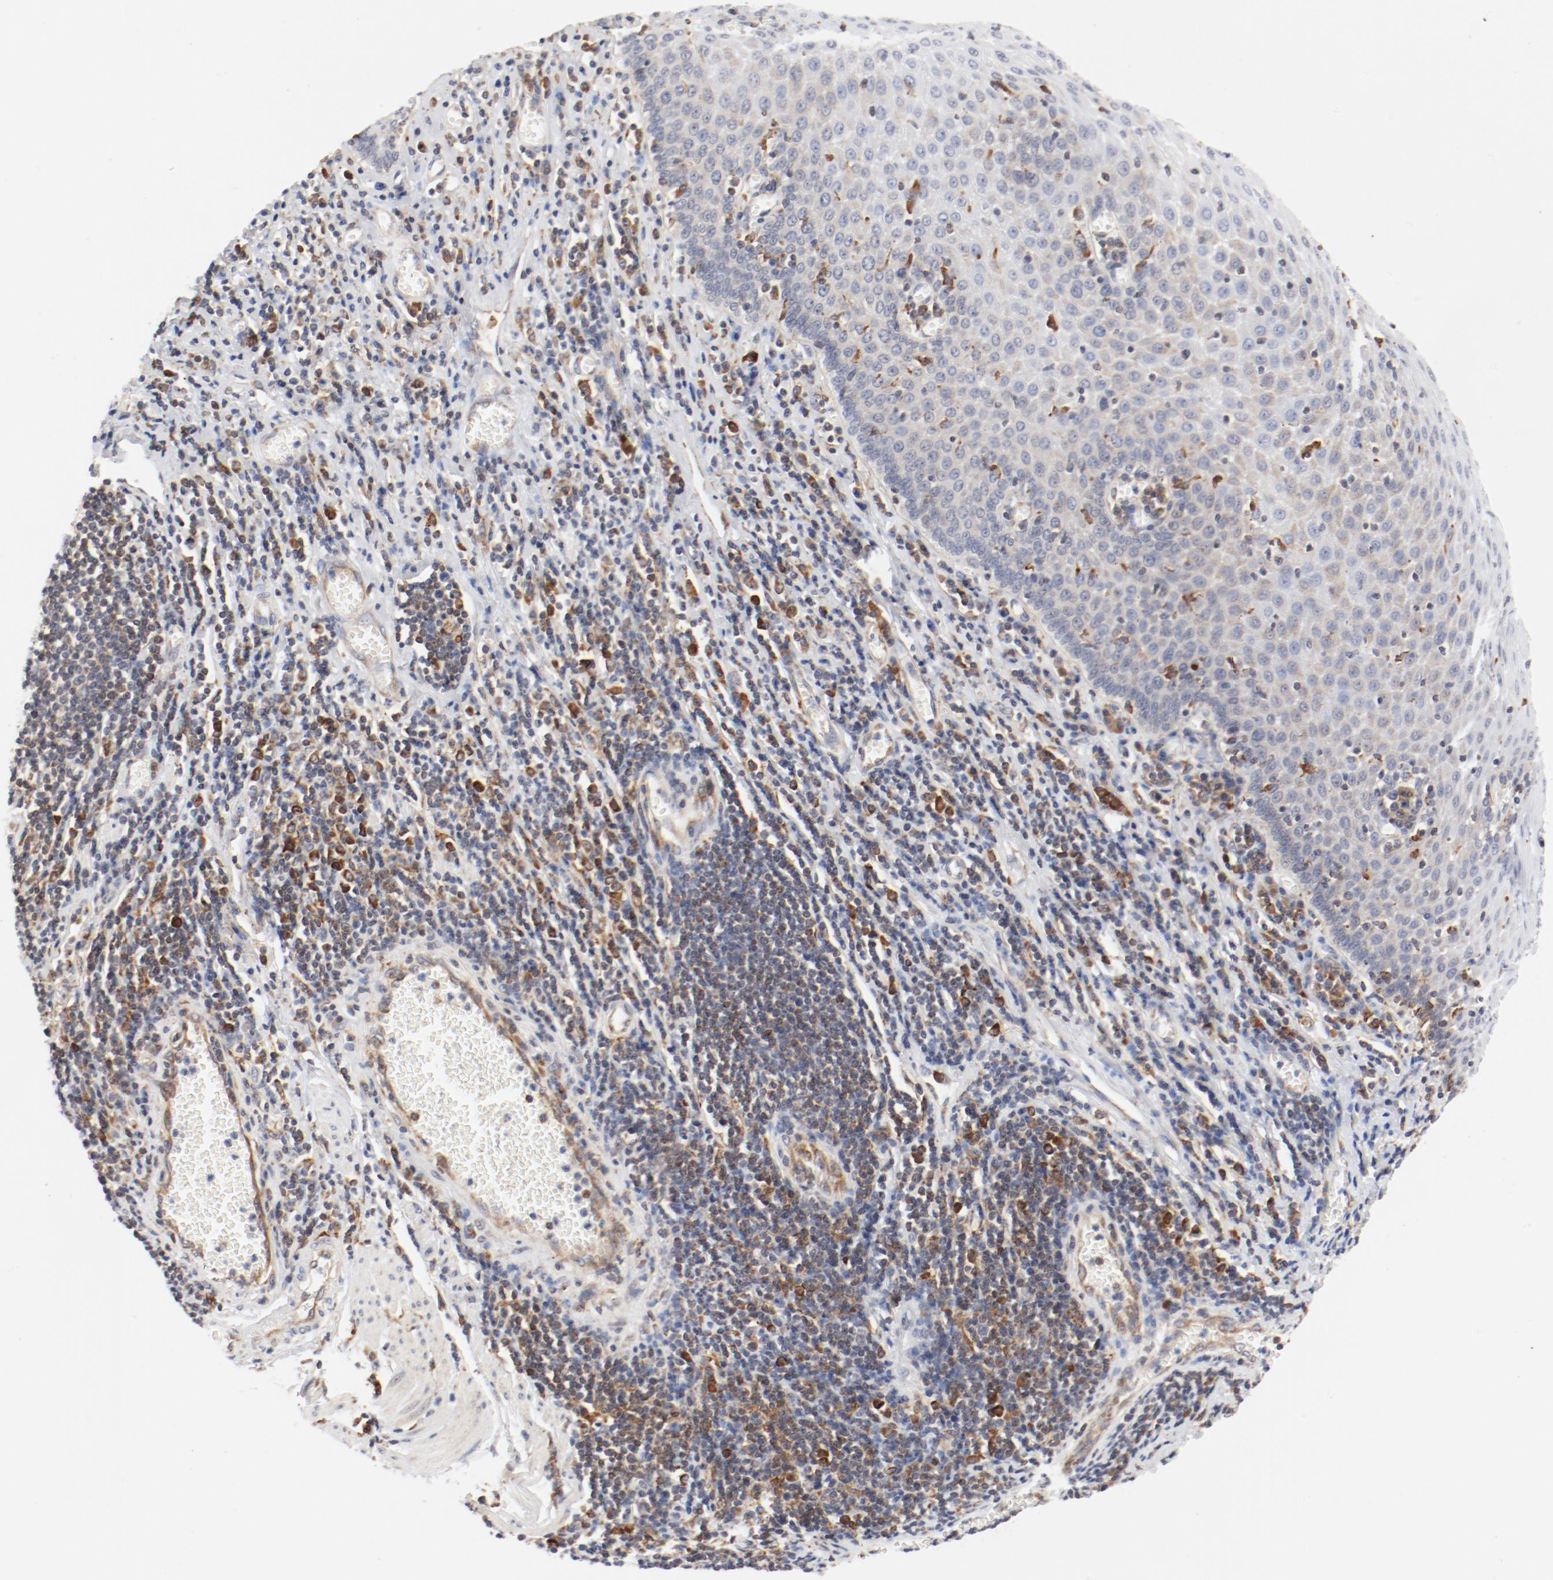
{"staining": {"intensity": "moderate", "quantity": "<25%", "location": "cytoplasmic/membranous"}, "tissue": "esophagus", "cell_type": "Squamous epithelial cells", "image_type": "normal", "snomed": [{"axis": "morphology", "description": "Normal tissue, NOS"}, {"axis": "morphology", "description": "Squamous cell carcinoma, NOS"}, {"axis": "topography", "description": "Esophagus"}], "caption": "Immunohistochemistry photomicrograph of unremarkable esophagus: esophagus stained using immunohistochemistry (IHC) shows low levels of moderate protein expression localized specifically in the cytoplasmic/membranous of squamous epithelial cells, appearing as a cytoplasmic/membranous brown color.", "gene": "PDPK1", "patient": {"sex": "male", "age": 65}}